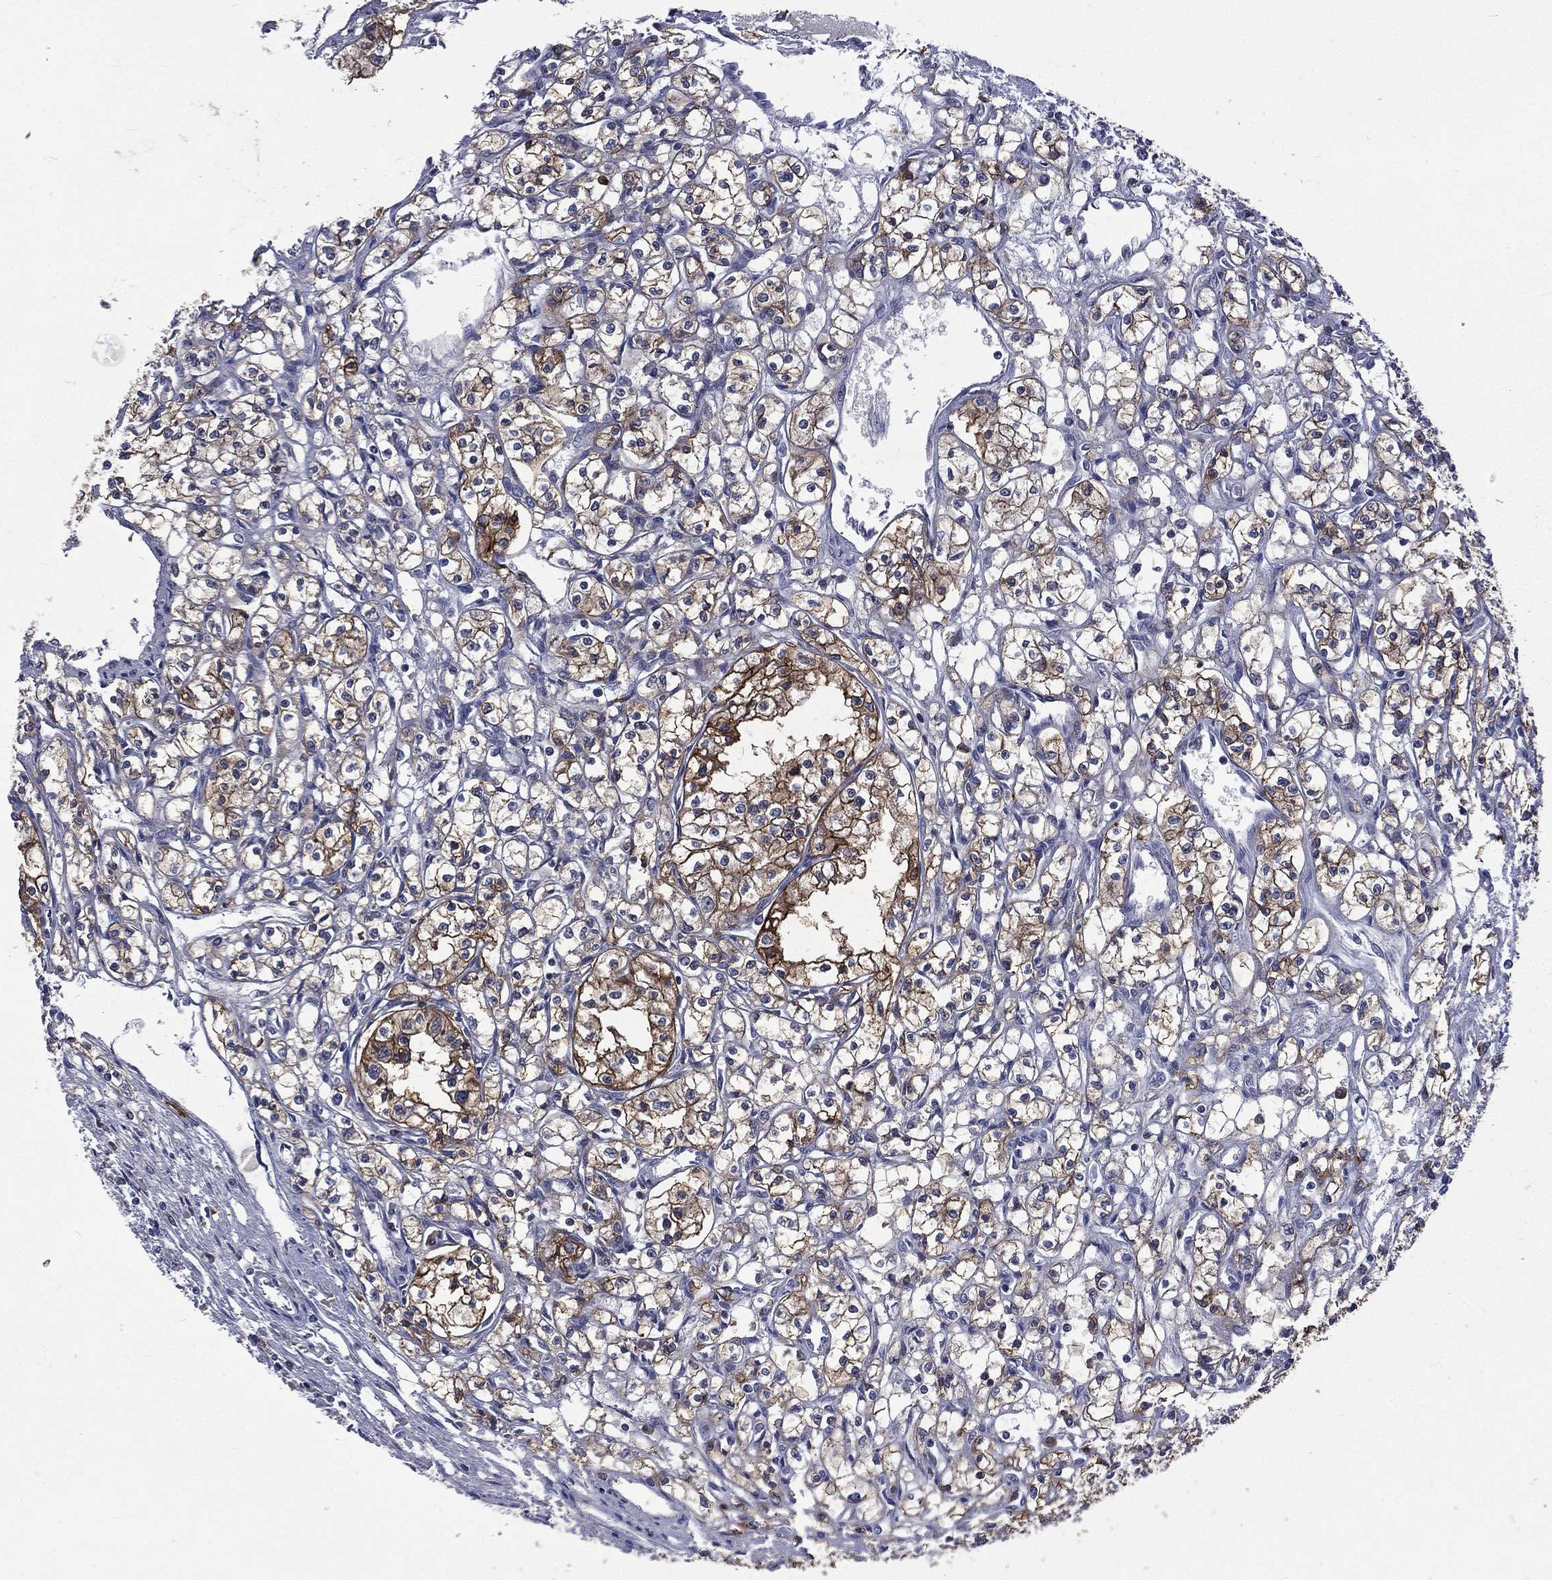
{"staining": {"intensity": "strong", "quantity": "25%-75%", "location": "cytoplasmic/membranous"}, "tissue": "renal cancer", "cell_type": "Tumor cells", "image_type": "cancer", "snomed": [{"axis": "morphology", "description": "Adenocarcinoma, NOS"}, {"axis": "topography", "description": "Kidney"}], "caption": "Protein staining demonstrates strong cytoplasmic/membranous positivity in approximately 25%-75% of tumor cells in adenocarcinoma (renal).", "gene": "CA12", "patient": {"sex": "male", "age": 56}}